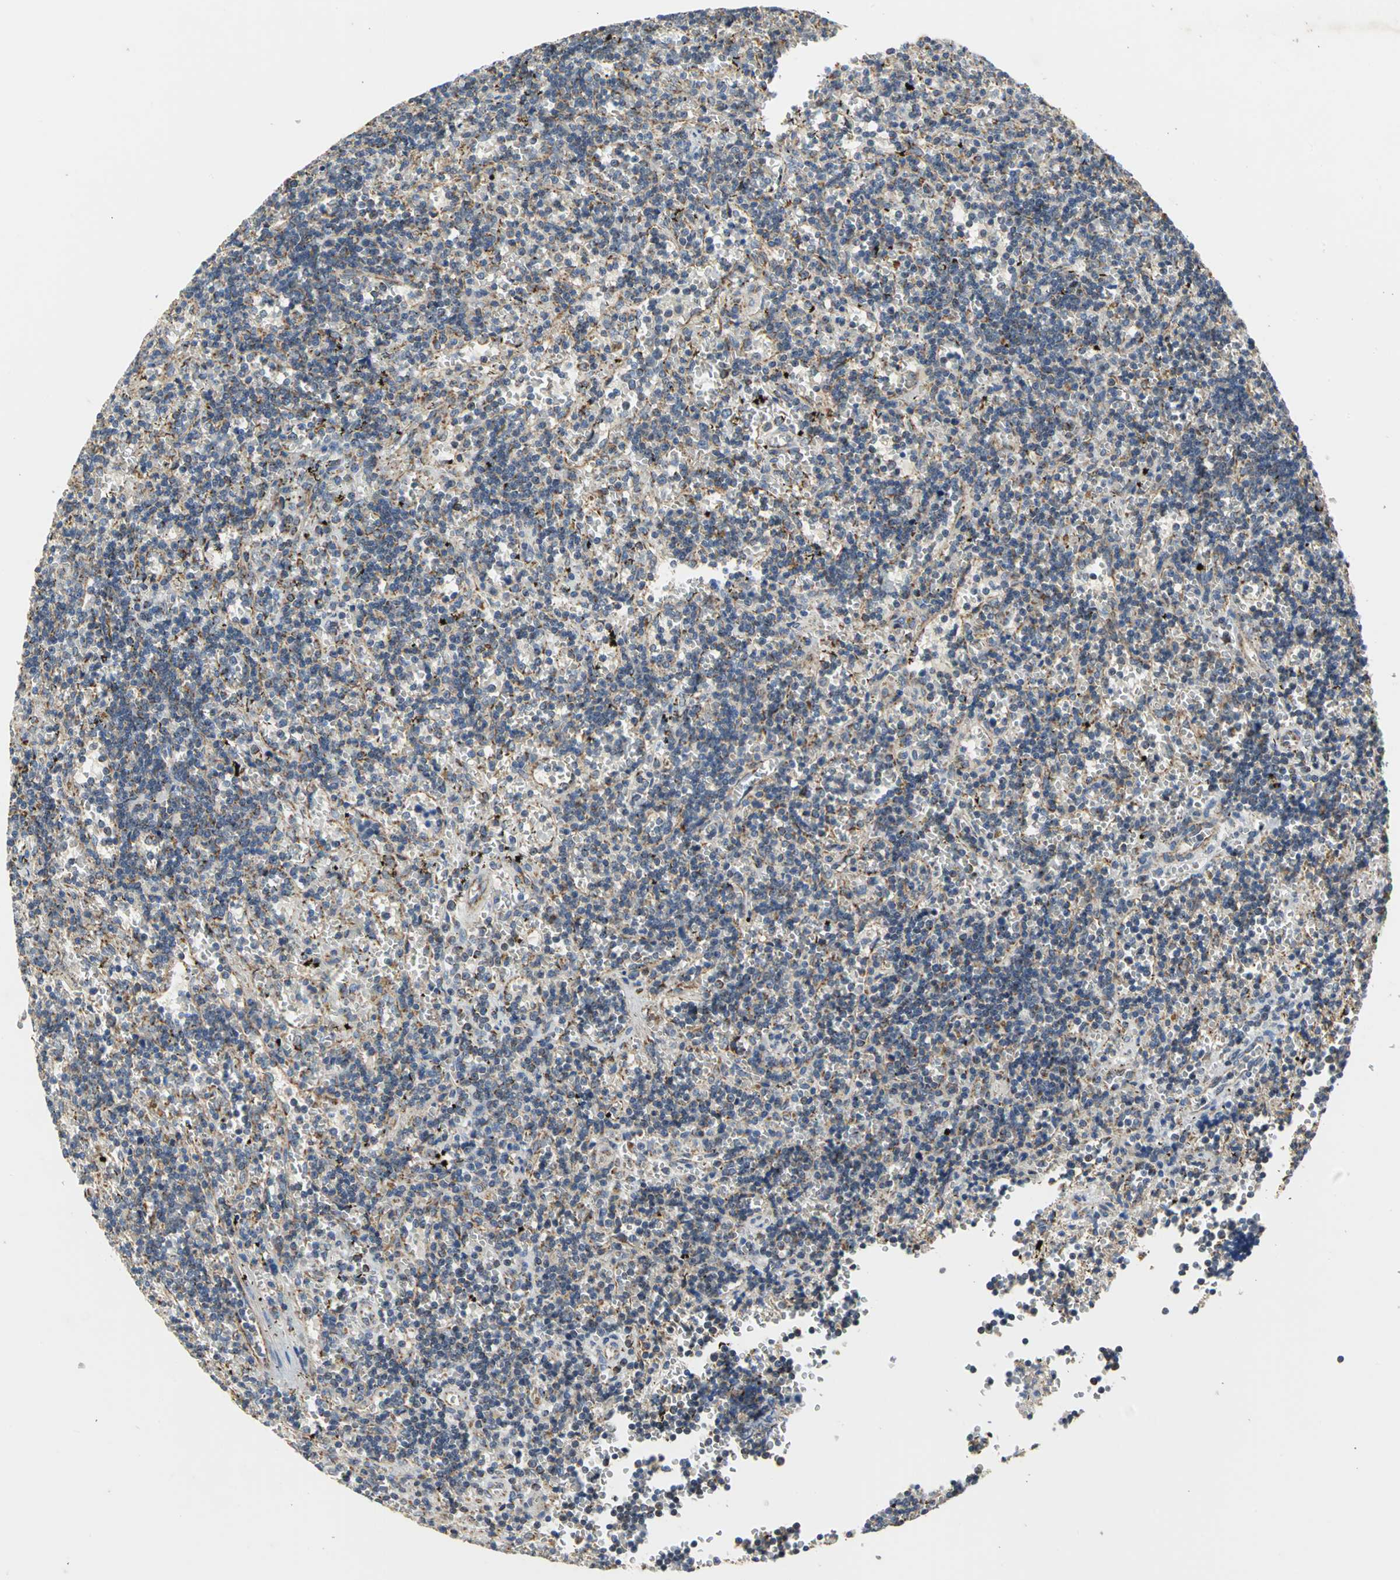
{"staining": {"intensity": "moderate", "quantity": ">75%", "location": "cytoplasmic/membranous"}, "tissue": "lymphoma", "cell_type": "Tumor cells", "image_type": "cancer", "snomed": [{"axis": "morphology", "description": "Malignant lymphoma, non-Hodgkin's type, Low grade"}, {"axis": "topography", "description": "Spleen"}], "caption": "Brown immunohistochemical staining in lymphoma exhibits moderate cytoplasmic/membranous staining in about >75% of tumor cells.", "gene": "NDUFB5", "patient": {"sex": "male", "age": 60}}